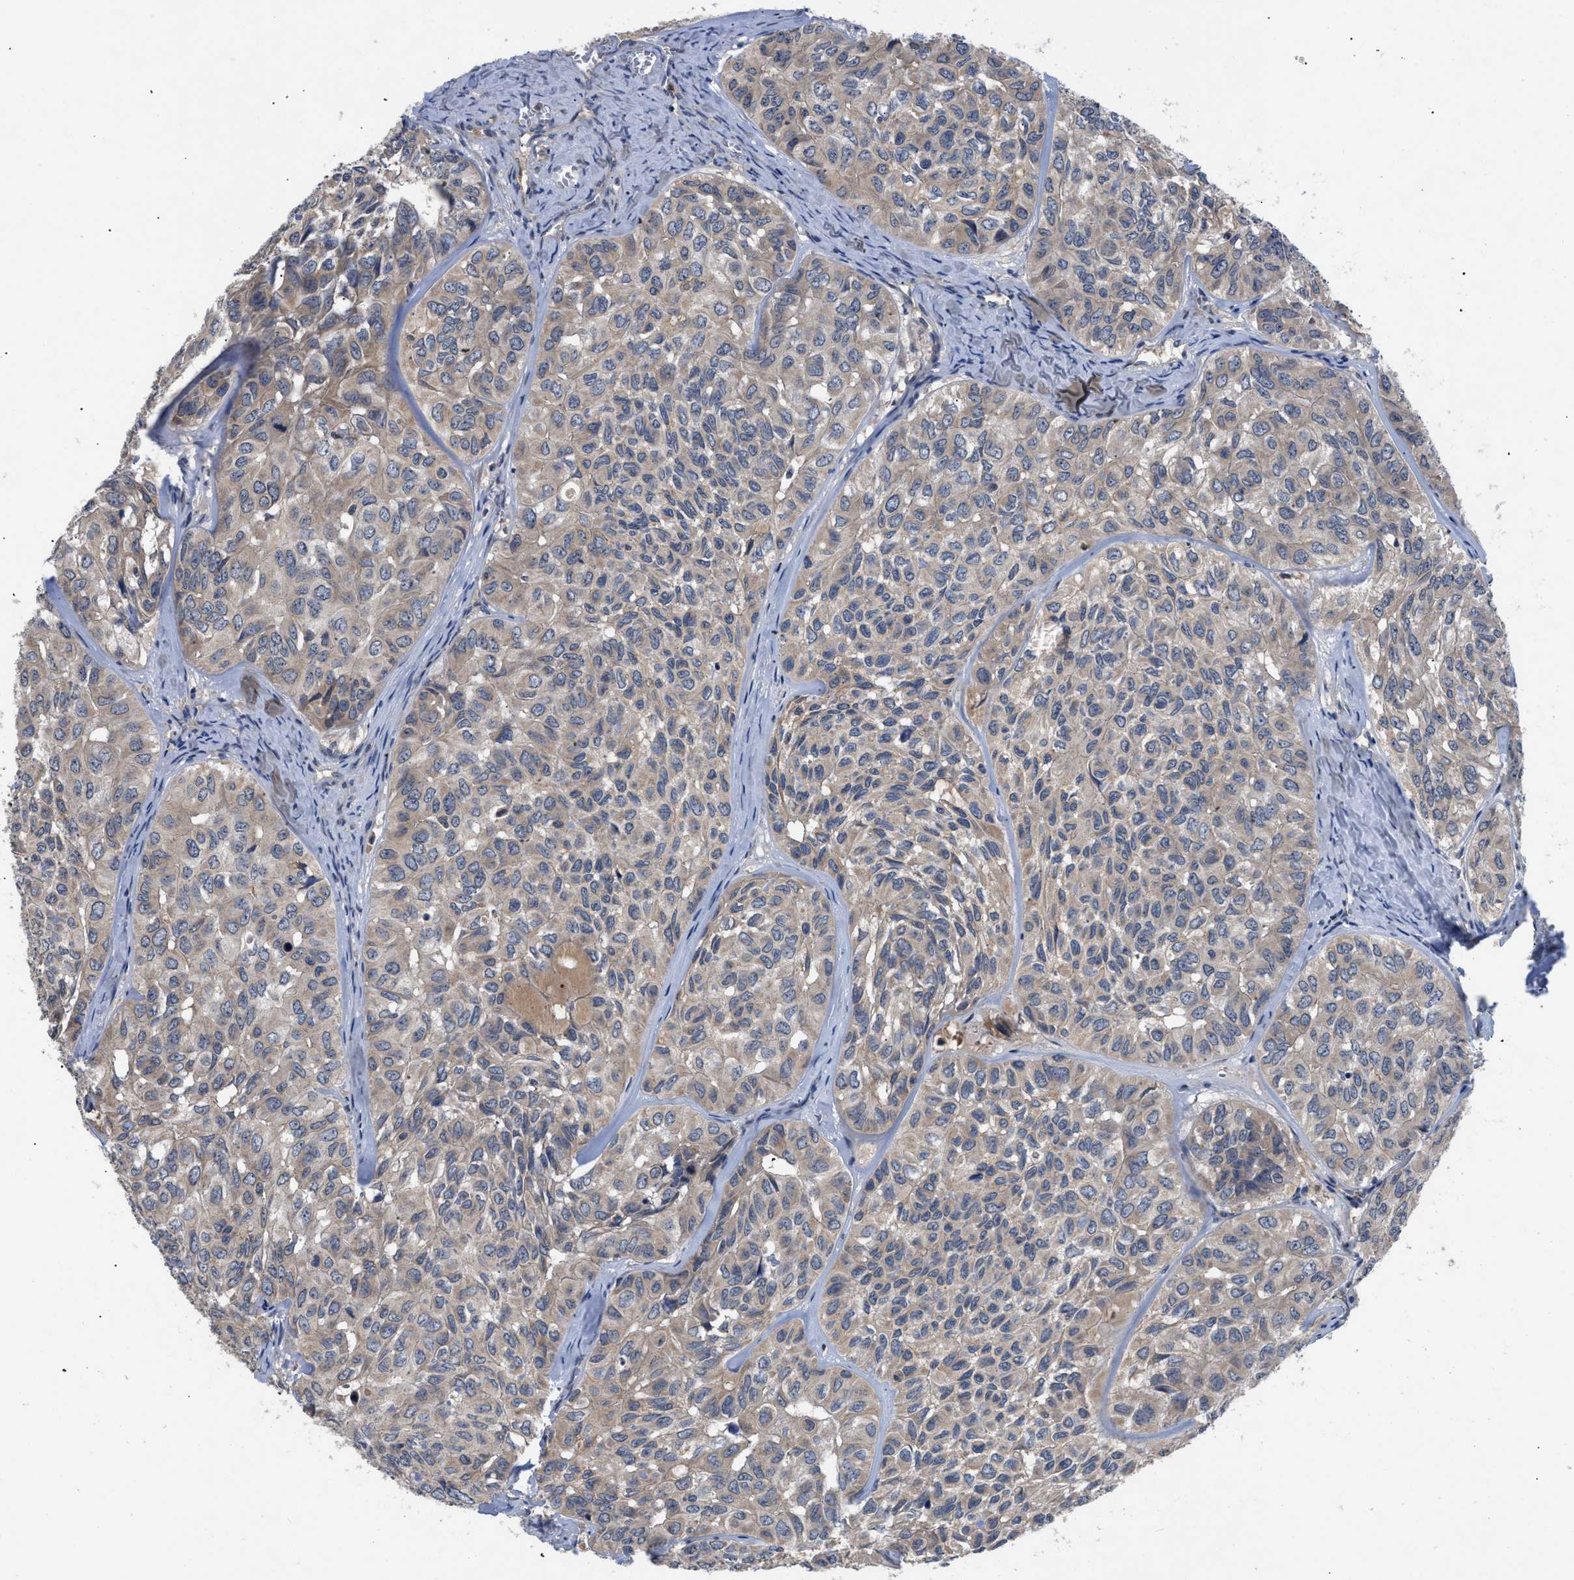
{"staining": {"intensity": "weak", "quantity": ">75%", "location": "cytoplasmic/membranous"}, "tissue": "head and neck cancer", "cell_type": "Tumor cells", "image_type": "cancer", "snomed": [{"axis": "morphology", "description": "Adenocarcinoma, NOS"}, {"axis": "topography", "description": "Salivary gland, NOS"}, {"axis": "topography", "description": "Head-Neck"}], "caption": "Head and neck adenocarcinoma stained with a brown dye reveals weak cytoplasmic/membranous positive positivity in approximately >75% of tumor cells.", "gene": "VPS4A", "patient": {"sex": "female", "age": 76}}